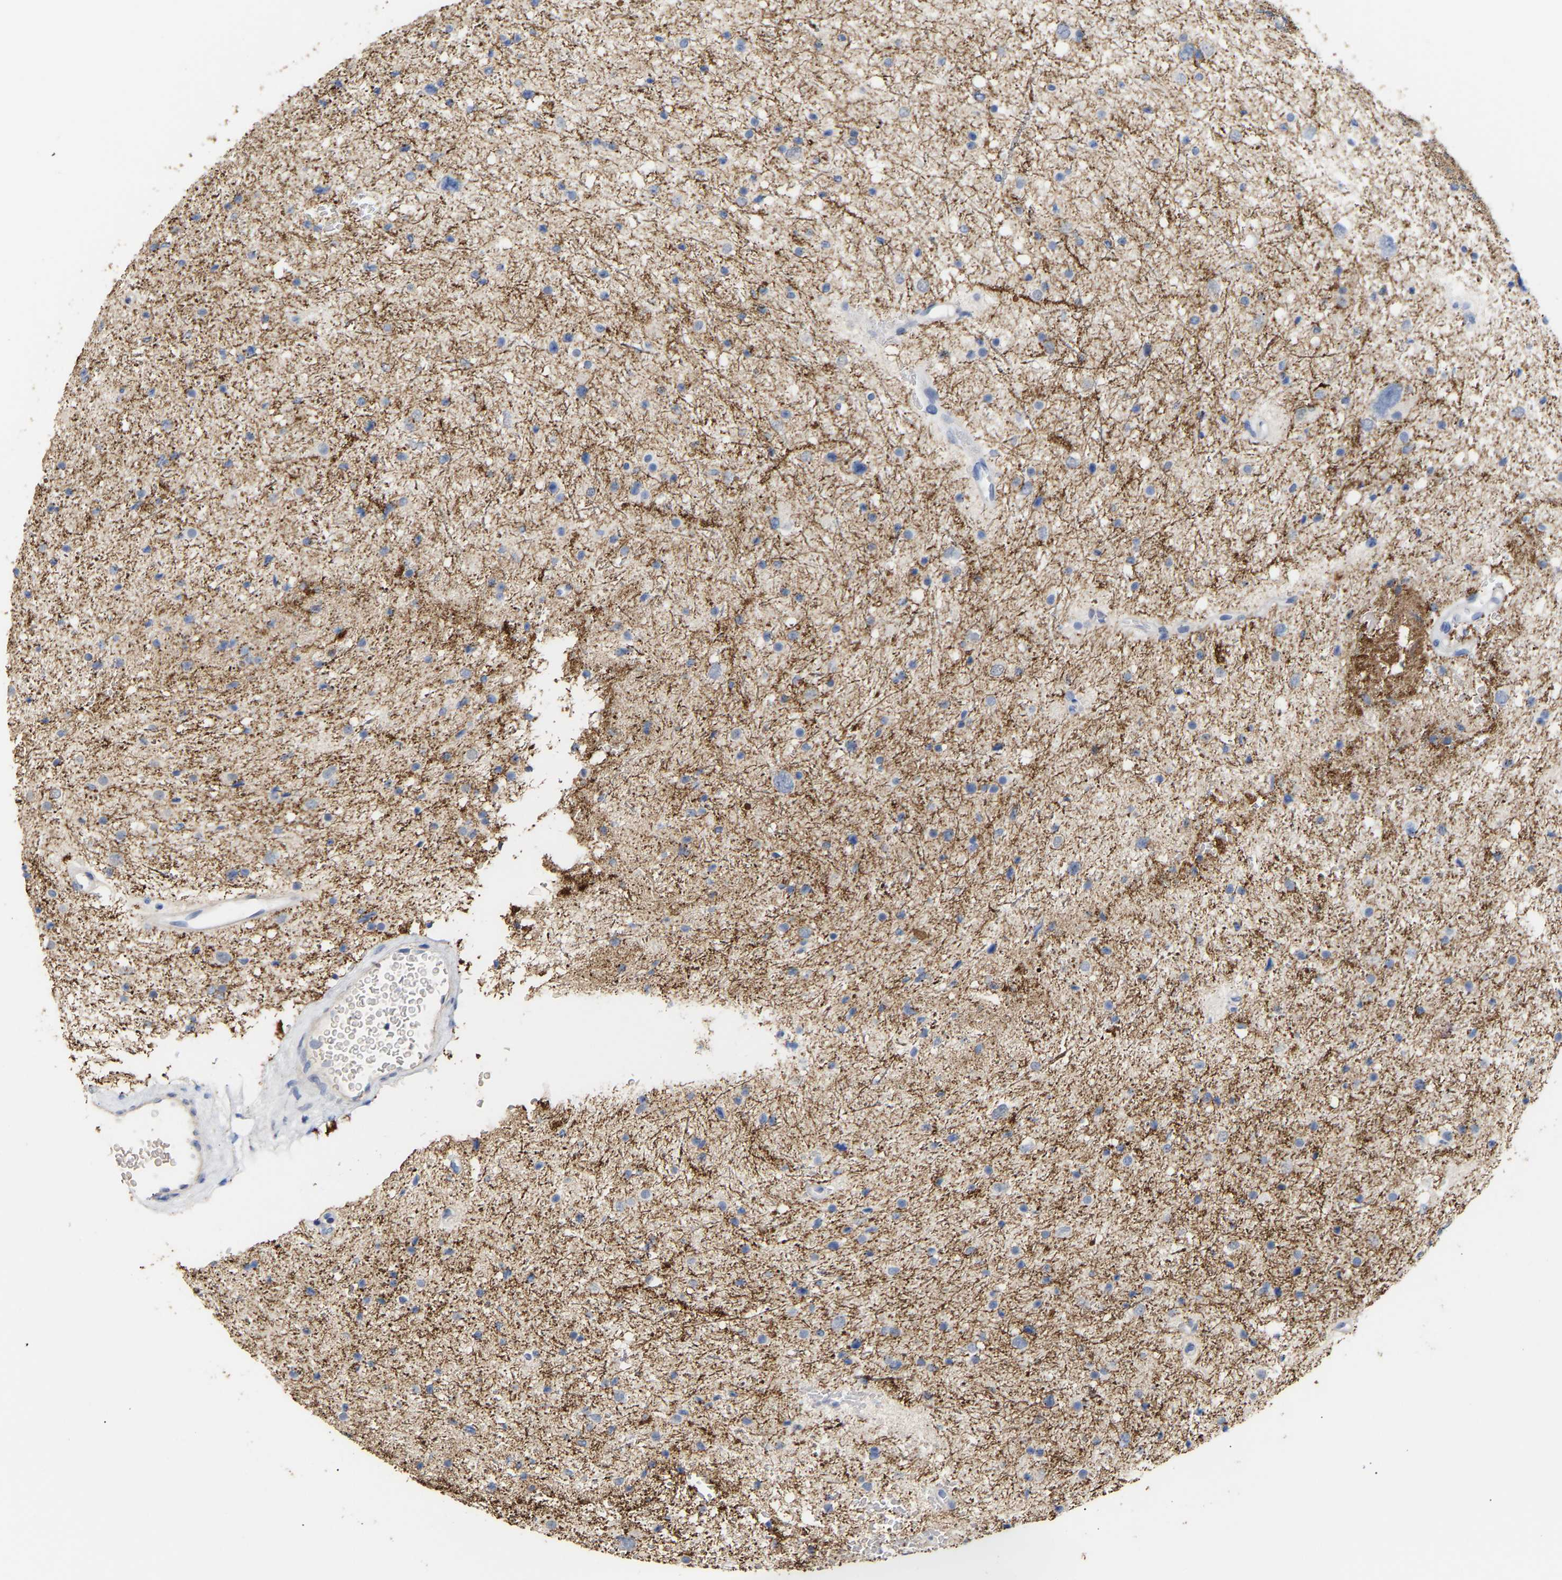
{"staining": {"intensity": "weak", "quantity": "<25%", "location": "cytoplasmic/membranous"}, "tissue": "glioma", "cell_type": "Tumor cells", "image_type": "cancer", "snomed": [{"axis": "morphology", "description": "Glioma, malignant, Low grade"}, {"axis": "topography", "description": "Brain"}], "caption": "There is no significant staining in tumor cells of malignant glioma (low-grade).", "gene": "AMPH", "patient": {"sex": "female", "age": 37}}